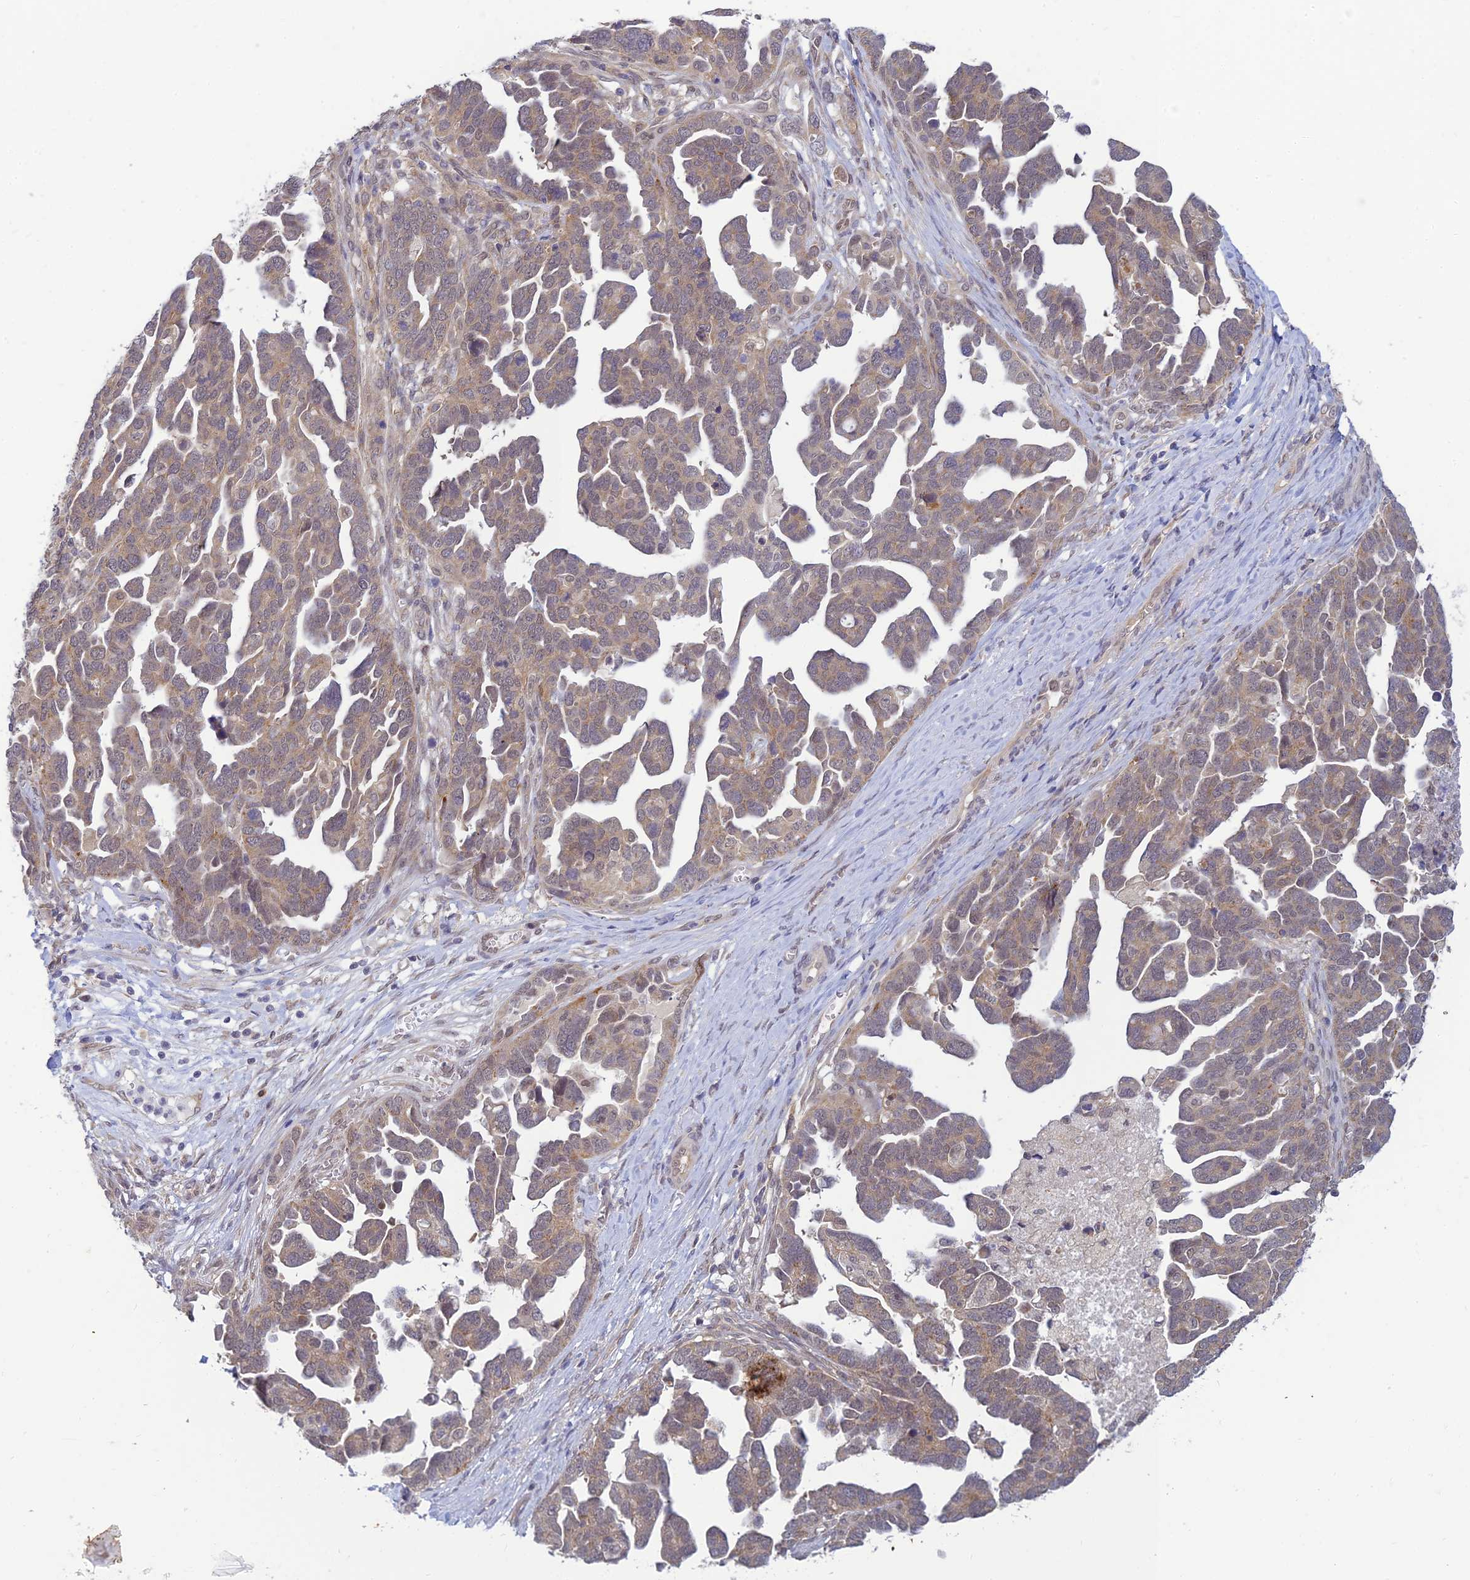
{"staining": {"intensity": "moderate", "quantity": "<25%", "location": "cytoplasmic/membranous"}, "tissue": "ovarian cancer", "cell_type": "Tumor cells", "image_type": "cancer", "snomed": [{"axis": "morphology", "description": "Cystadenocarcinoma, serous, NOS"}, {"axis": "topography", "description": "Ovary"}], "caption": "A brown stain shows moderate cytoplasmic/membranous expression of a protein in human serous cystadenocarcinoma (ovarian) tumor cells. The staining is performed using DAB (3,3'-diaminobenzidine) brown chromogen to label protein expression. The nuclei are counter-stained blue using hematoxylin.", "gene": "SKIC8", "patient": {"sex": "female", "age": 54}}